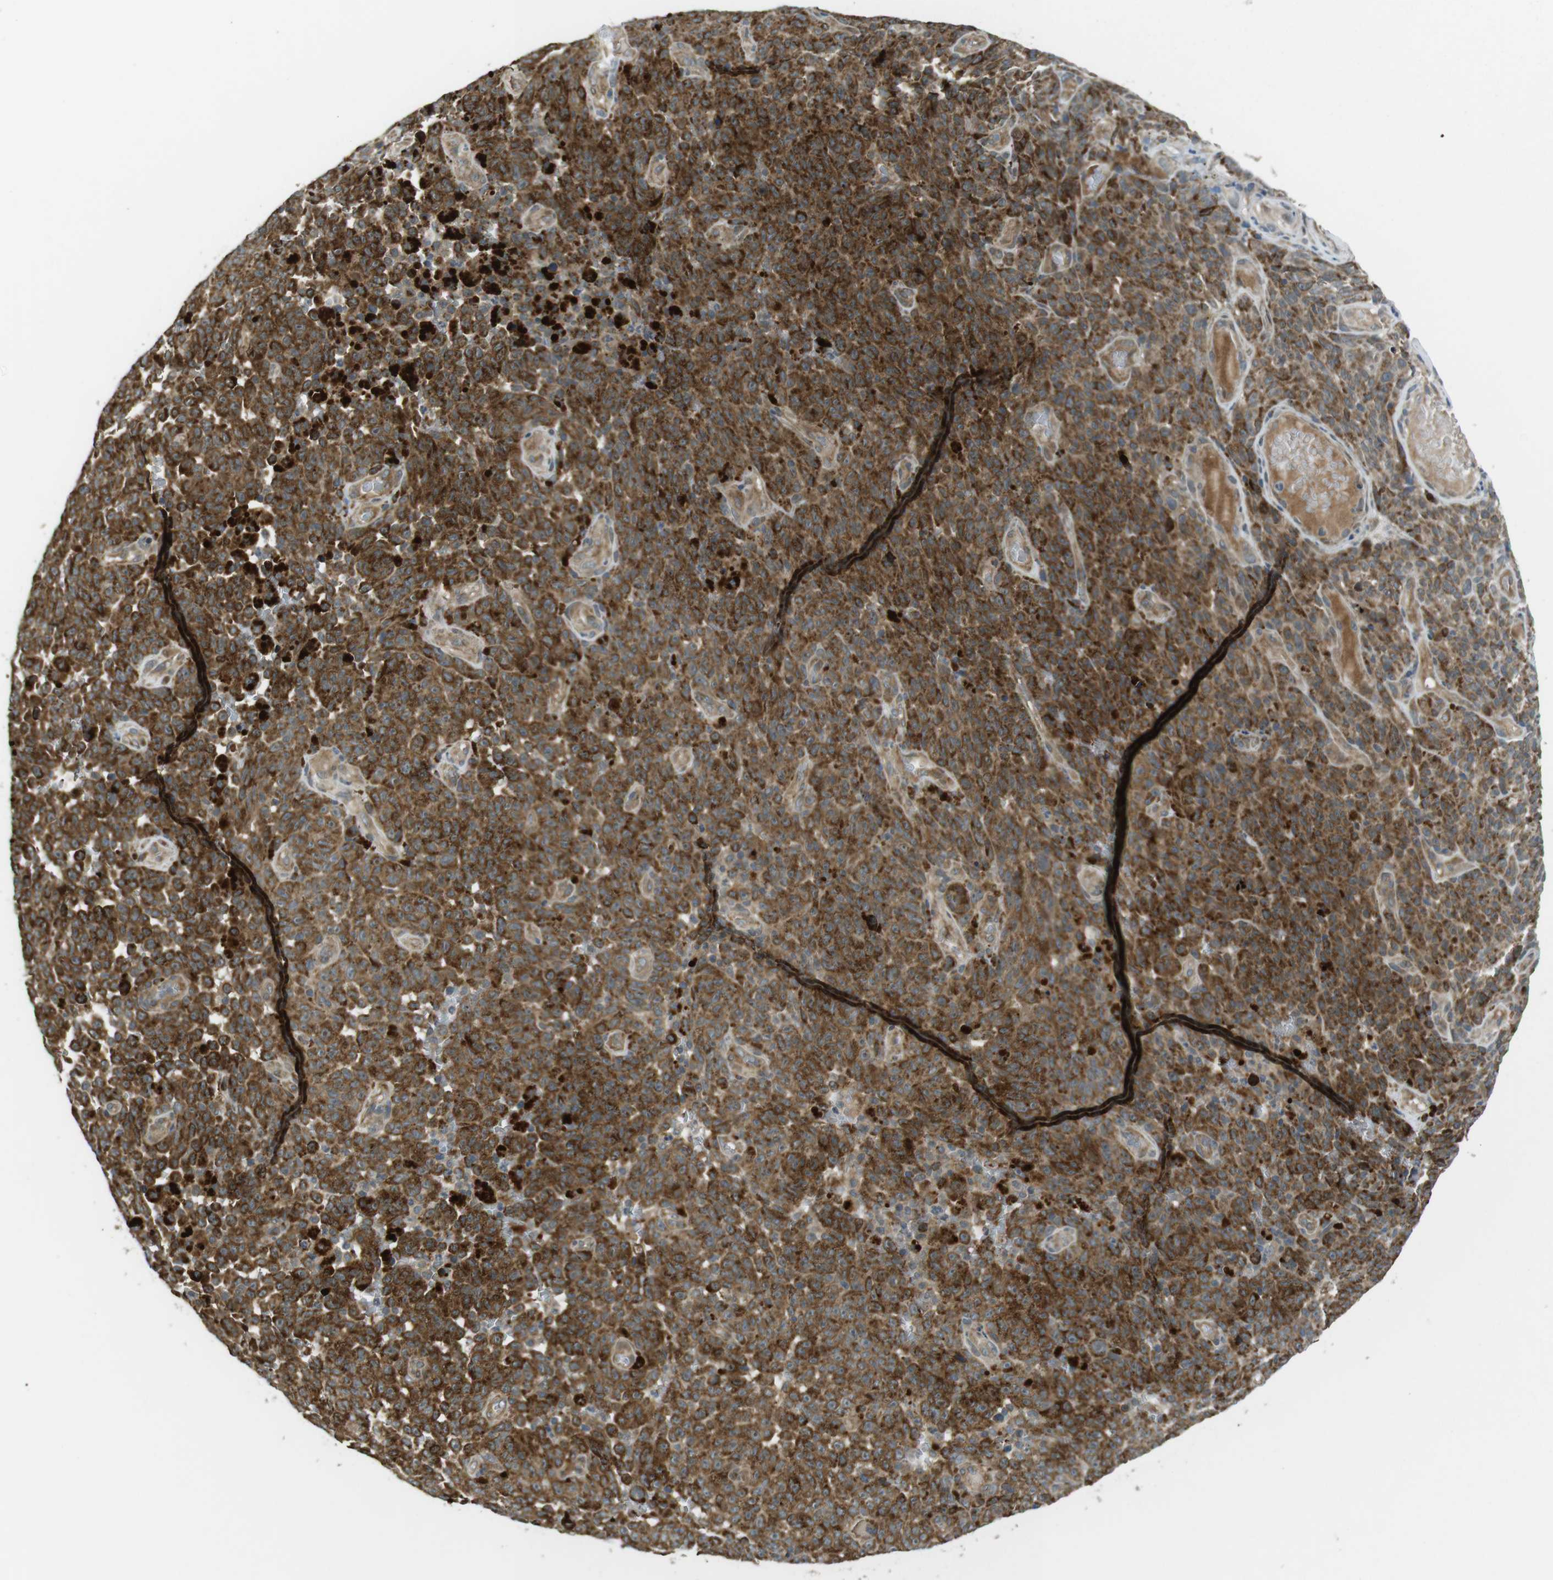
{"staining": {"intensity": "strong", "quantity": ">75%", "location": "cytoplasmic/membranous"}, "tissue": "melanoma", "cell_type": "Tumor cells", "image_type": "cancer", "snomed": [{"axis": "morphology", "description": "Malignant melanoma, NOS"}, {"axis": "topography", "description": "Skin"}], "caption": "Immunohistochemistry (IHC) histopathology image of melanoma stained for a protein (brown), which displays high levels of strong cytoplasmic/membranous positivity in about >75% of tumor cells.", "gene": "IFFO2", "patient": {"sex": "female", "age": 82}}